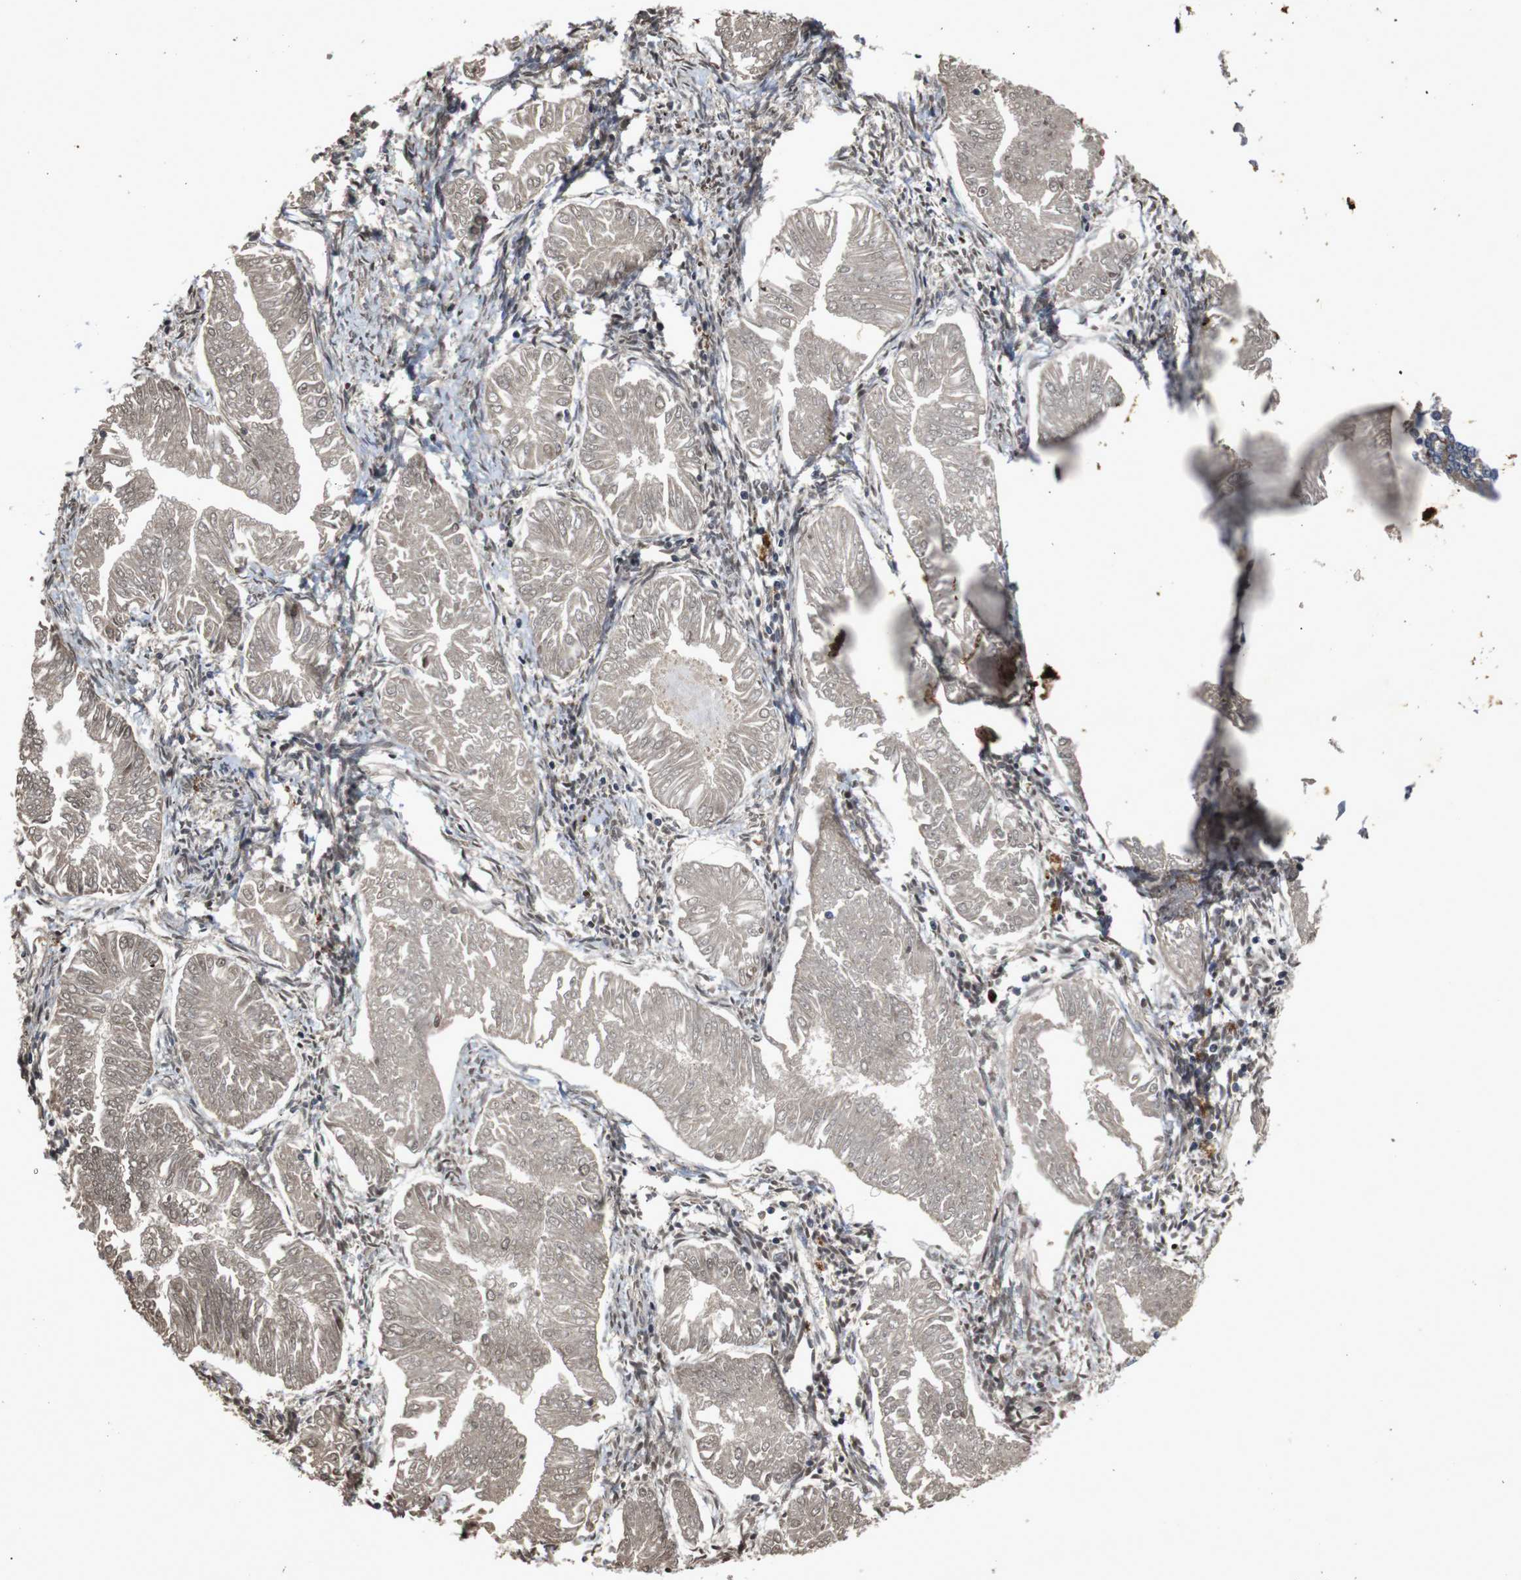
{"staining": {"intensity": "weak", "quantity": ">75%", "location": "cytoplasmic/membranous,nuclear"}, "tissue": "endometrial cancer", "cell_type": "Tumor cells", "image_type": "cancer", "snomed": [{"axis": "morphology", "description": "Adenocarcinoma, NOS"}, {"axis": "topography", "description": "Endometrium"}], "caption": "Immunohistochemistry (IHC) micrograph of endometrial cancer stained for a protein (brown), which shows low levels of weak cytoplasmic/membranous and nuclear positivity in approximately >75% of tumor cells.", "gene": "PTPN1", "patient": {"sex": "female", "age": 53}}